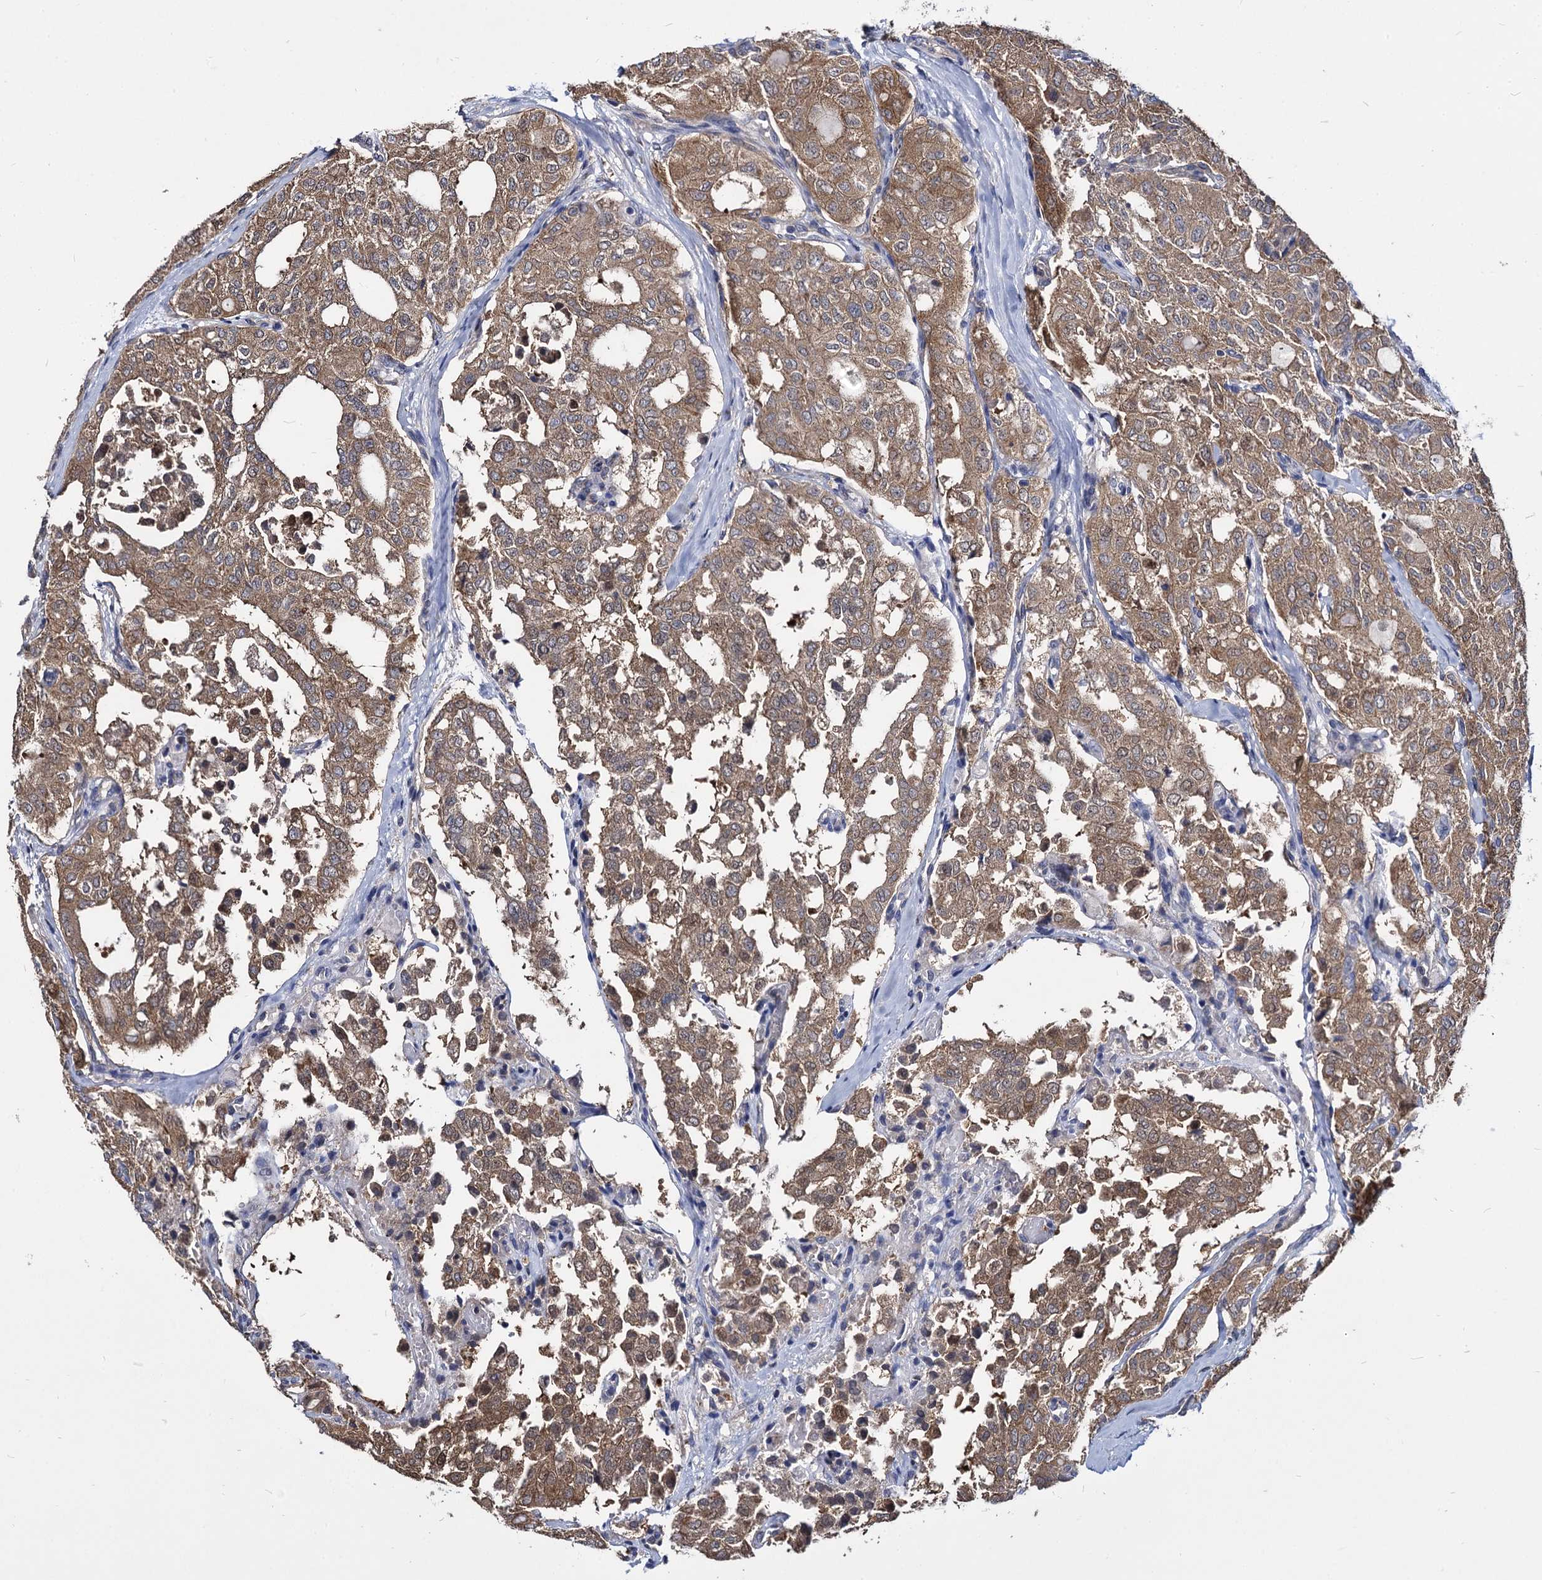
{"staining": {"intensity": "moderate", "quantity": ">75%", "location": "cytoplasmic/membranous"}, "tissue": "thyroid cancer", "cell_type": "Tumor cells", "image_type": "cancer", "snomed": [{"axis": "morphology", "description": "Follicular adenoma carcinoma, NOS"}, {"axis": "topography", "description": "Thyroid gland"}], "caption": "Thyroid follicular adenoma carcinoma stained with DAB IHC shows medium levels of moderate cytoplasmic/membranous positivity in approximately >75% of tumor cells.", "gene": "NME1", "patient": {"sex": "male", "age": 75}}